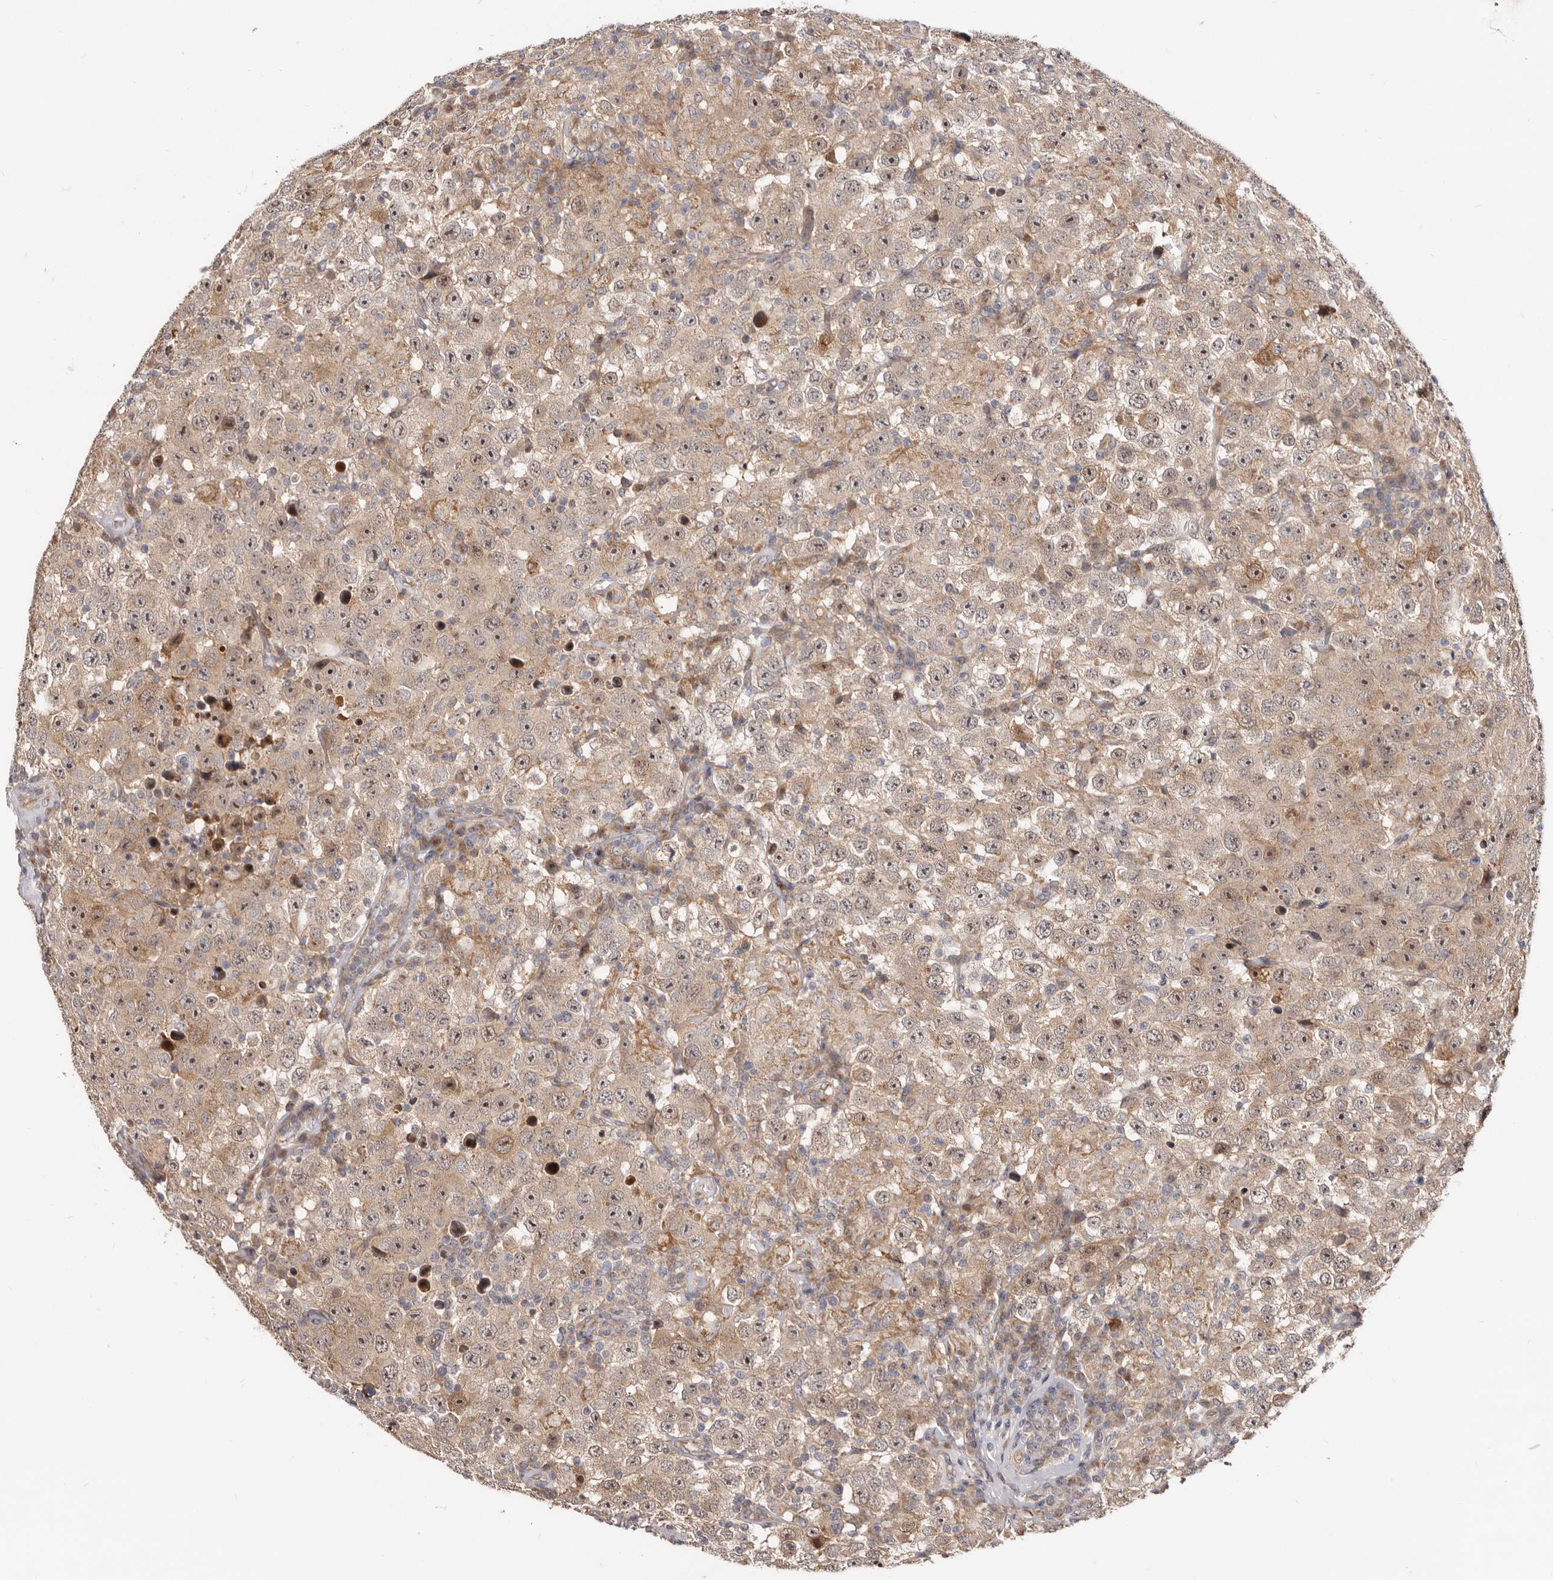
{"staining": {"intensity": "moderate", "quantity": ">75%", "location": "cytoplasmic/membranous,nuclear"}, "tissue": "testis cancer", "cell_type": "Tumor cells", "image_type": "cancer", "snomed": [{"axis": "morphology", "description": "Seminoma, NOS"}, {"axis": "topography", "description": "Testis"}], "caption": "This photomicrograph displays immunohistochemistry (IHC) staining of seminoma (testis), with medium moderate cytoplasmic/membranous and nuclear staining in approximately >75% of tumor cells.", "gene": "GPATCH4", "patient": {"sex": "male", "age": 41}}